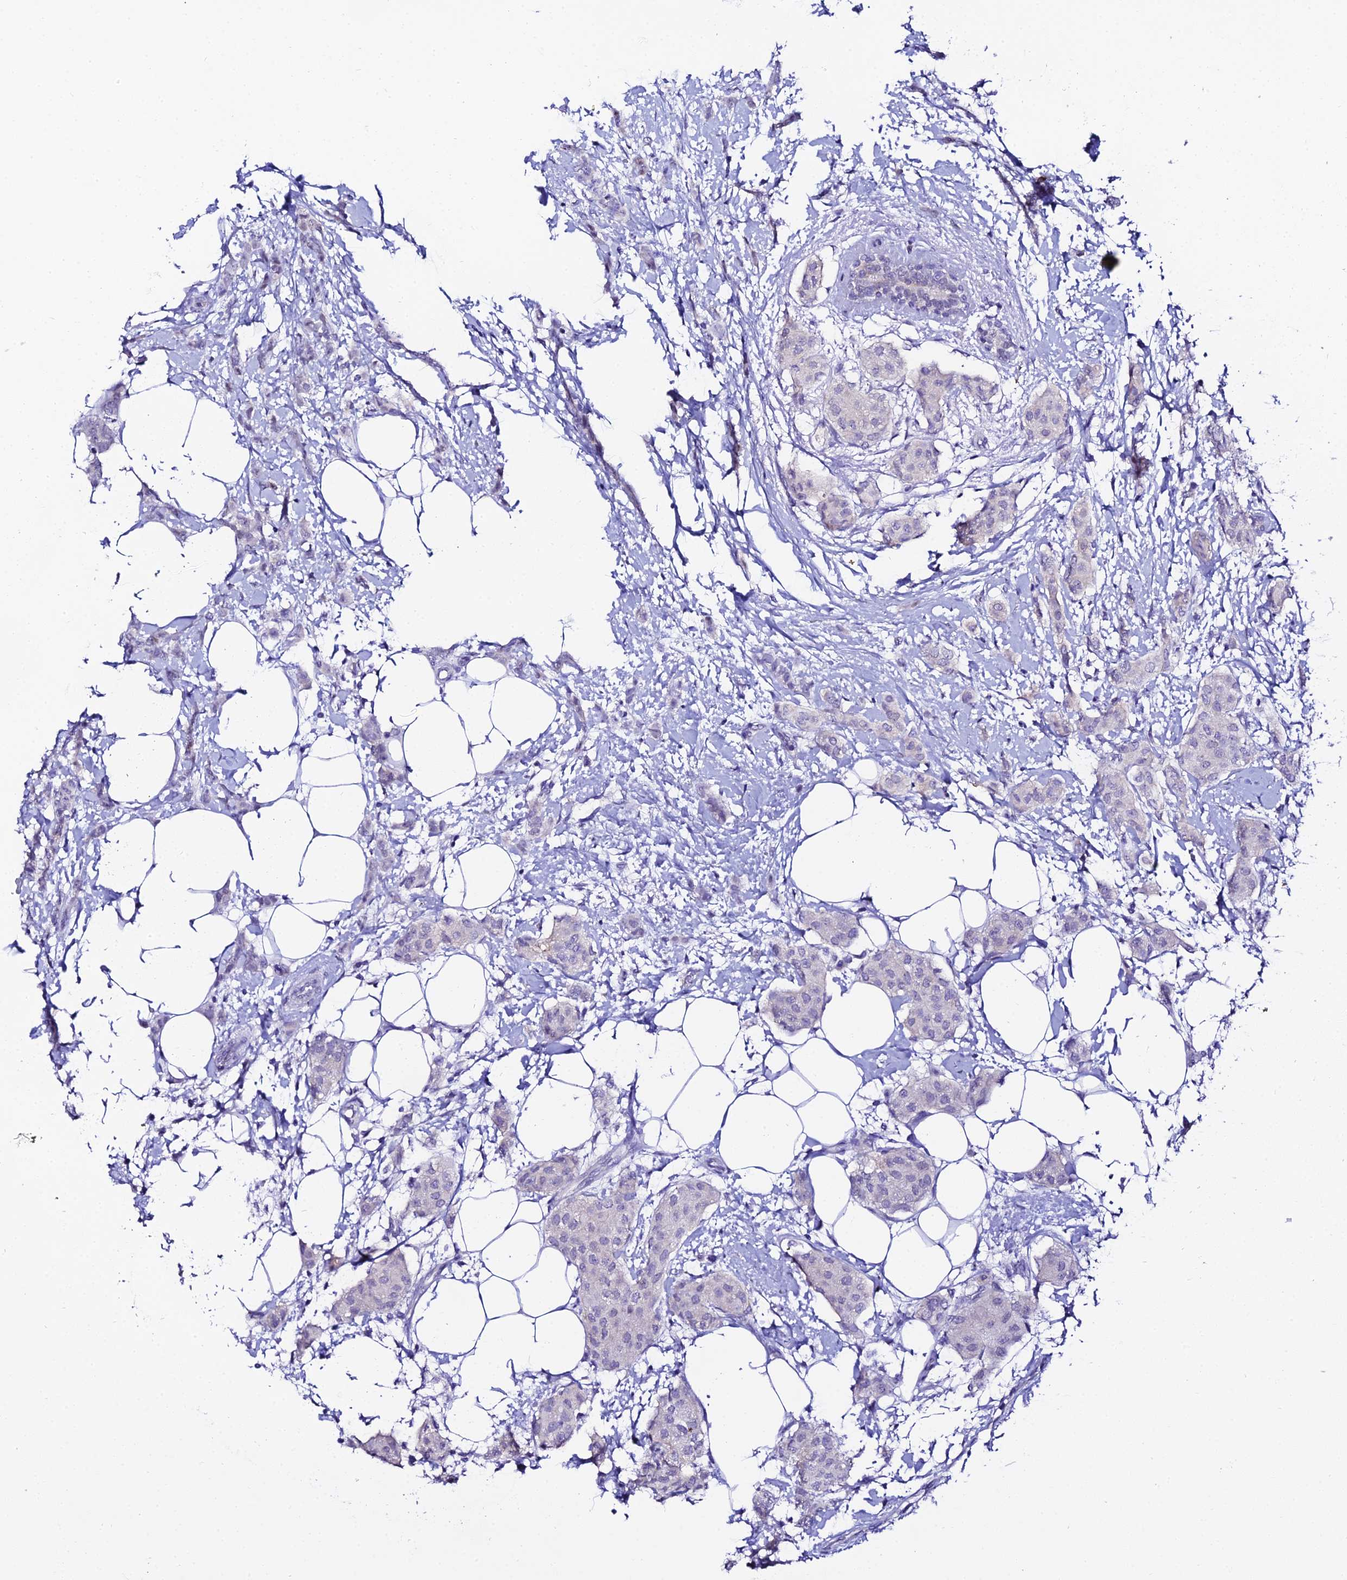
{"staining": {"intensity": "negative", "quantity": "none", "location": "none"}, "tissue": "breast cancer", "cell_type": "Tumor cells", "image_type": "cancer", "snomed": [{"axis": "morphology", "description": "Duct carcinoma"}, {"axis": "topography", "description": "Breast"}], "caption": "This is a histopathology image of immunohistochemistry (IHC) staining of breast cancer, which shows no positivity in tumor cells.", "gene": "ATG16L2", "patient": {"sex": "female", "age": 72}}